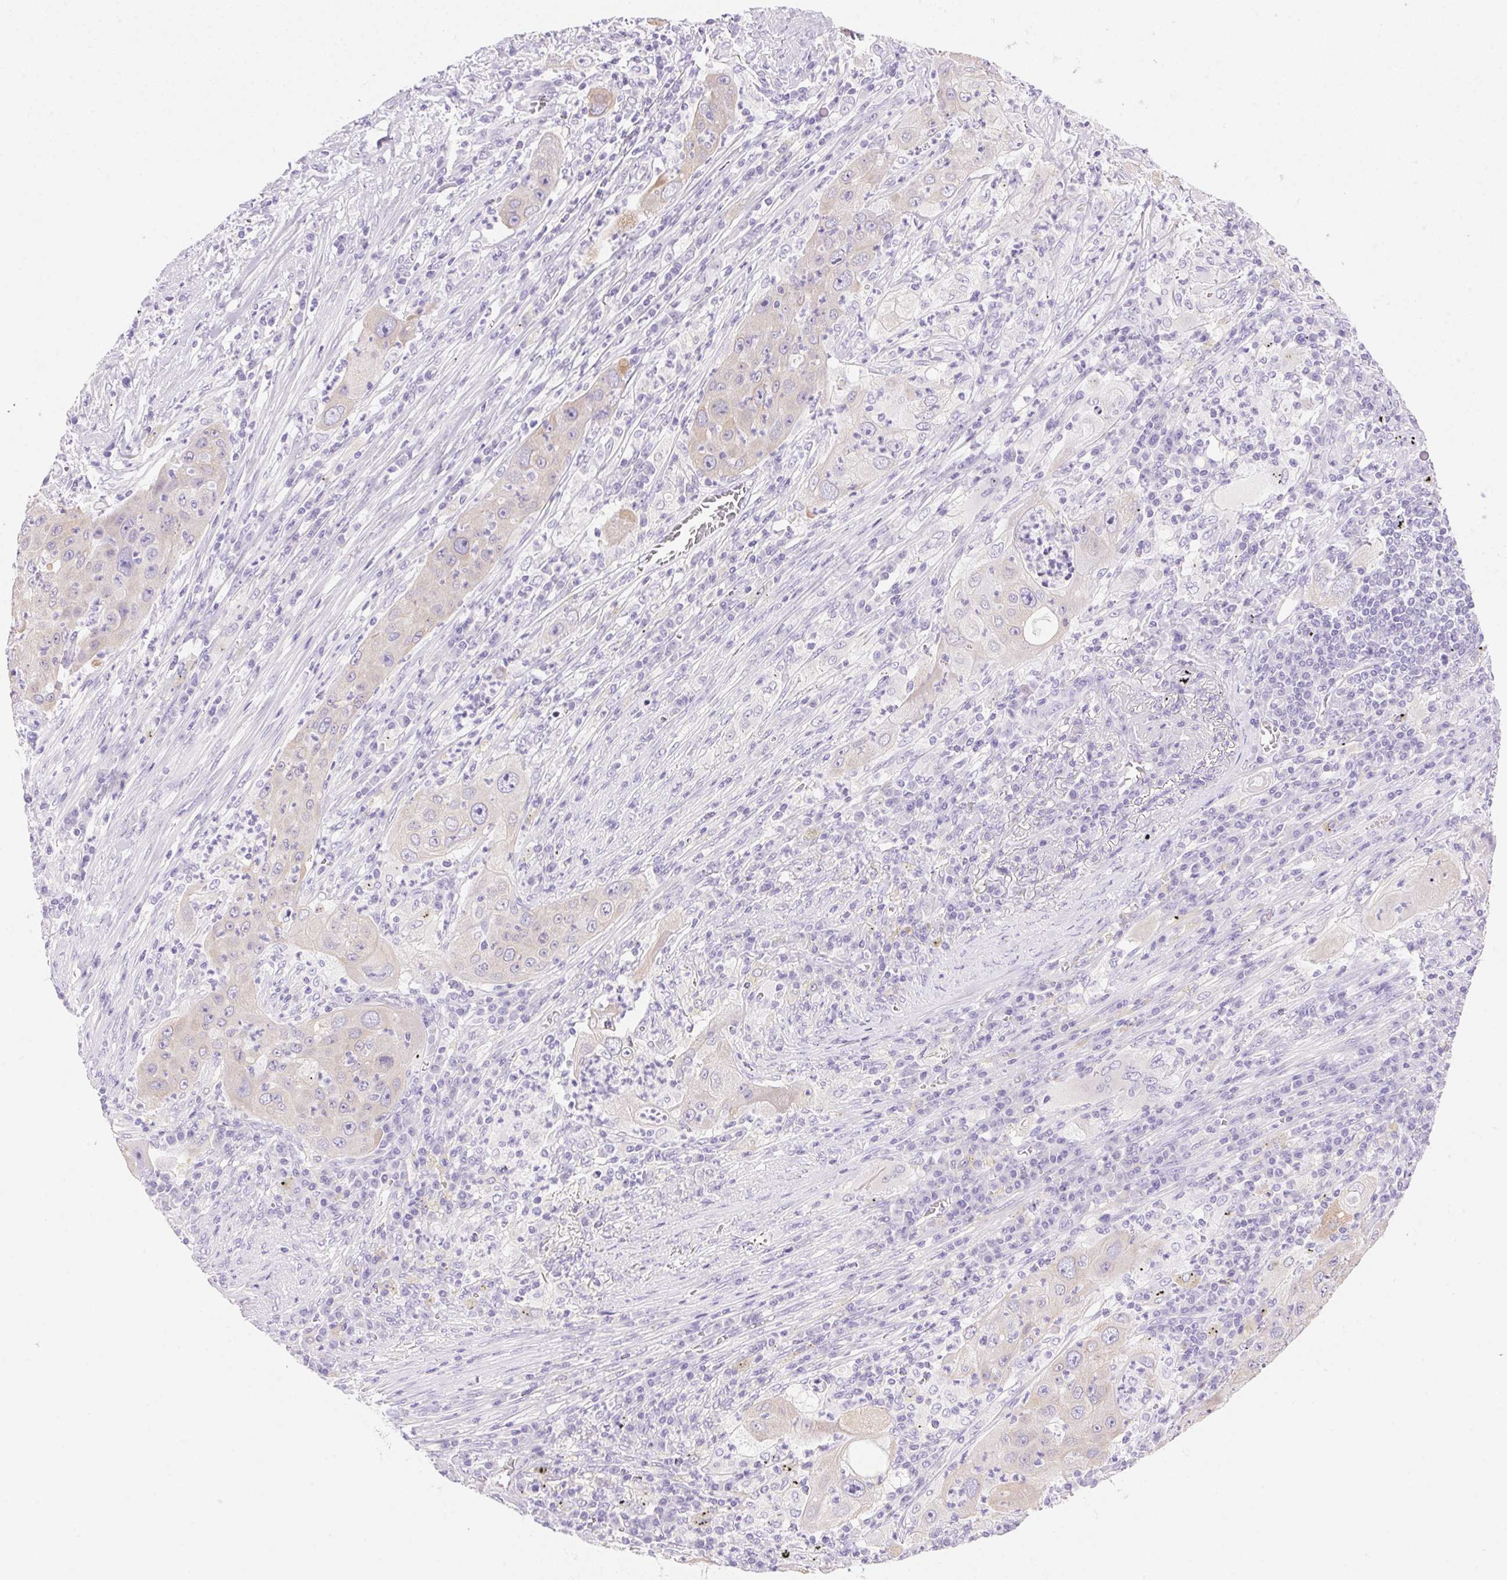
{"staining": {"intensity": "negative", "quantity": "none", "location": "none"}, "tissue": "lung cancer", "cell_type": "Tumor cells", "image_type": "cancer", "snomed": [{"axis": "morphology", "description": "Squamous cell carcinoma, NOS"}, {"axis": "topography", "description": "Lung"}], "caption": "DAB (3,3'-diaminobenzidine) immunohistochemical staining of human squamous cell carcinoma (lung) shows no significant staining in tumor cells.", "gene": "DHCR24", "patient": {"sex": "female", "age": 59}}